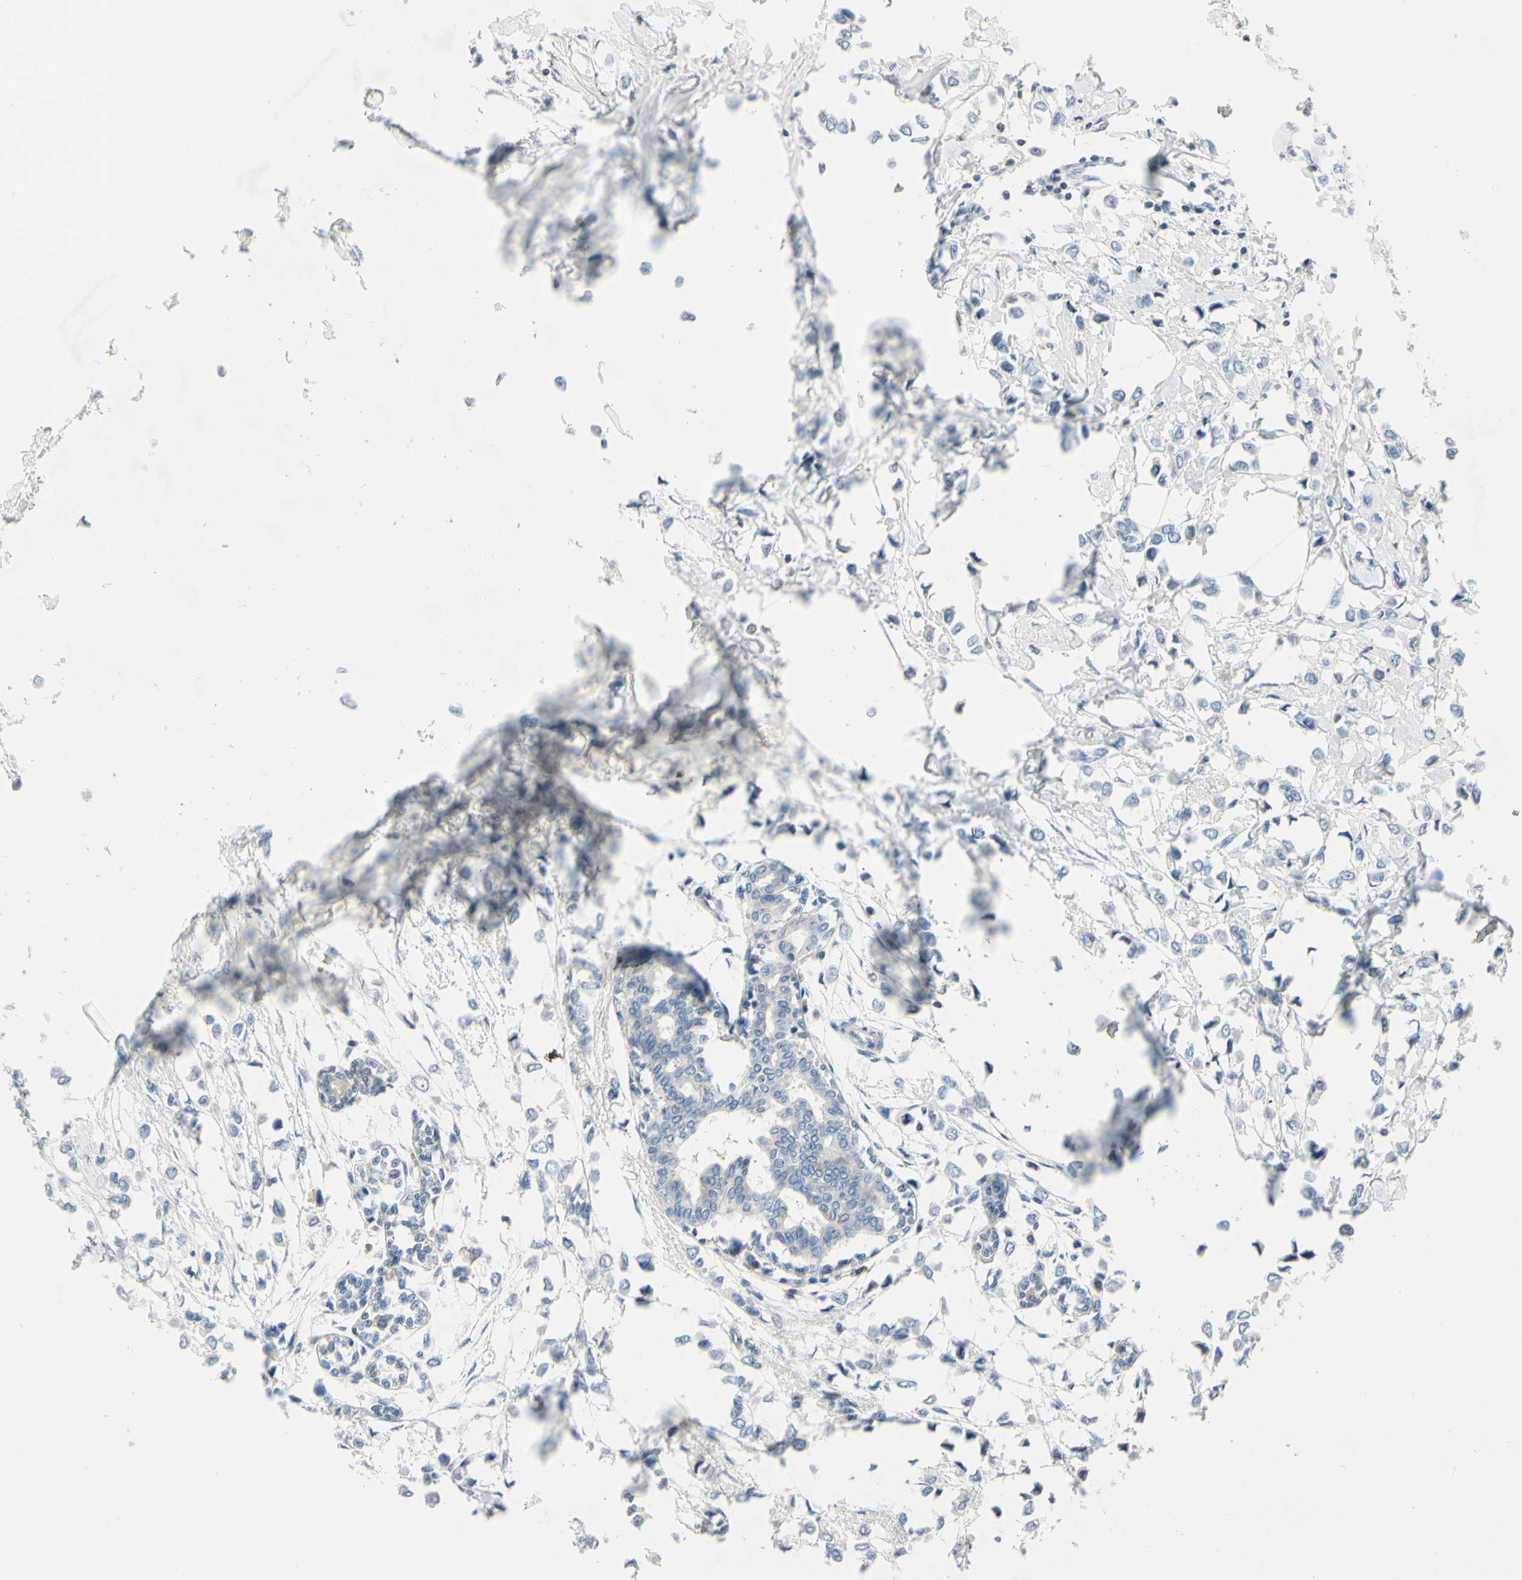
{"staining": {"intensity": "negative", "quantity": "none", "location": "none"}, "tissue": "breast cancer", "cell_type": "Tumor cells", "image_type": "cancer", "snomed": [{"axis": "morphology", "description": "Lobular carcinoma"}, {"axis": "topography", "description": "Breast"}], "caption": "DAB (3,3'-diaminobenzidine) immunohistochemical staining of breast cancer (lobular carcinoma) displays no significant staining in tumor cells.", "gene": "ECRG4", "patient": {"sex": "female", "age": 51}}